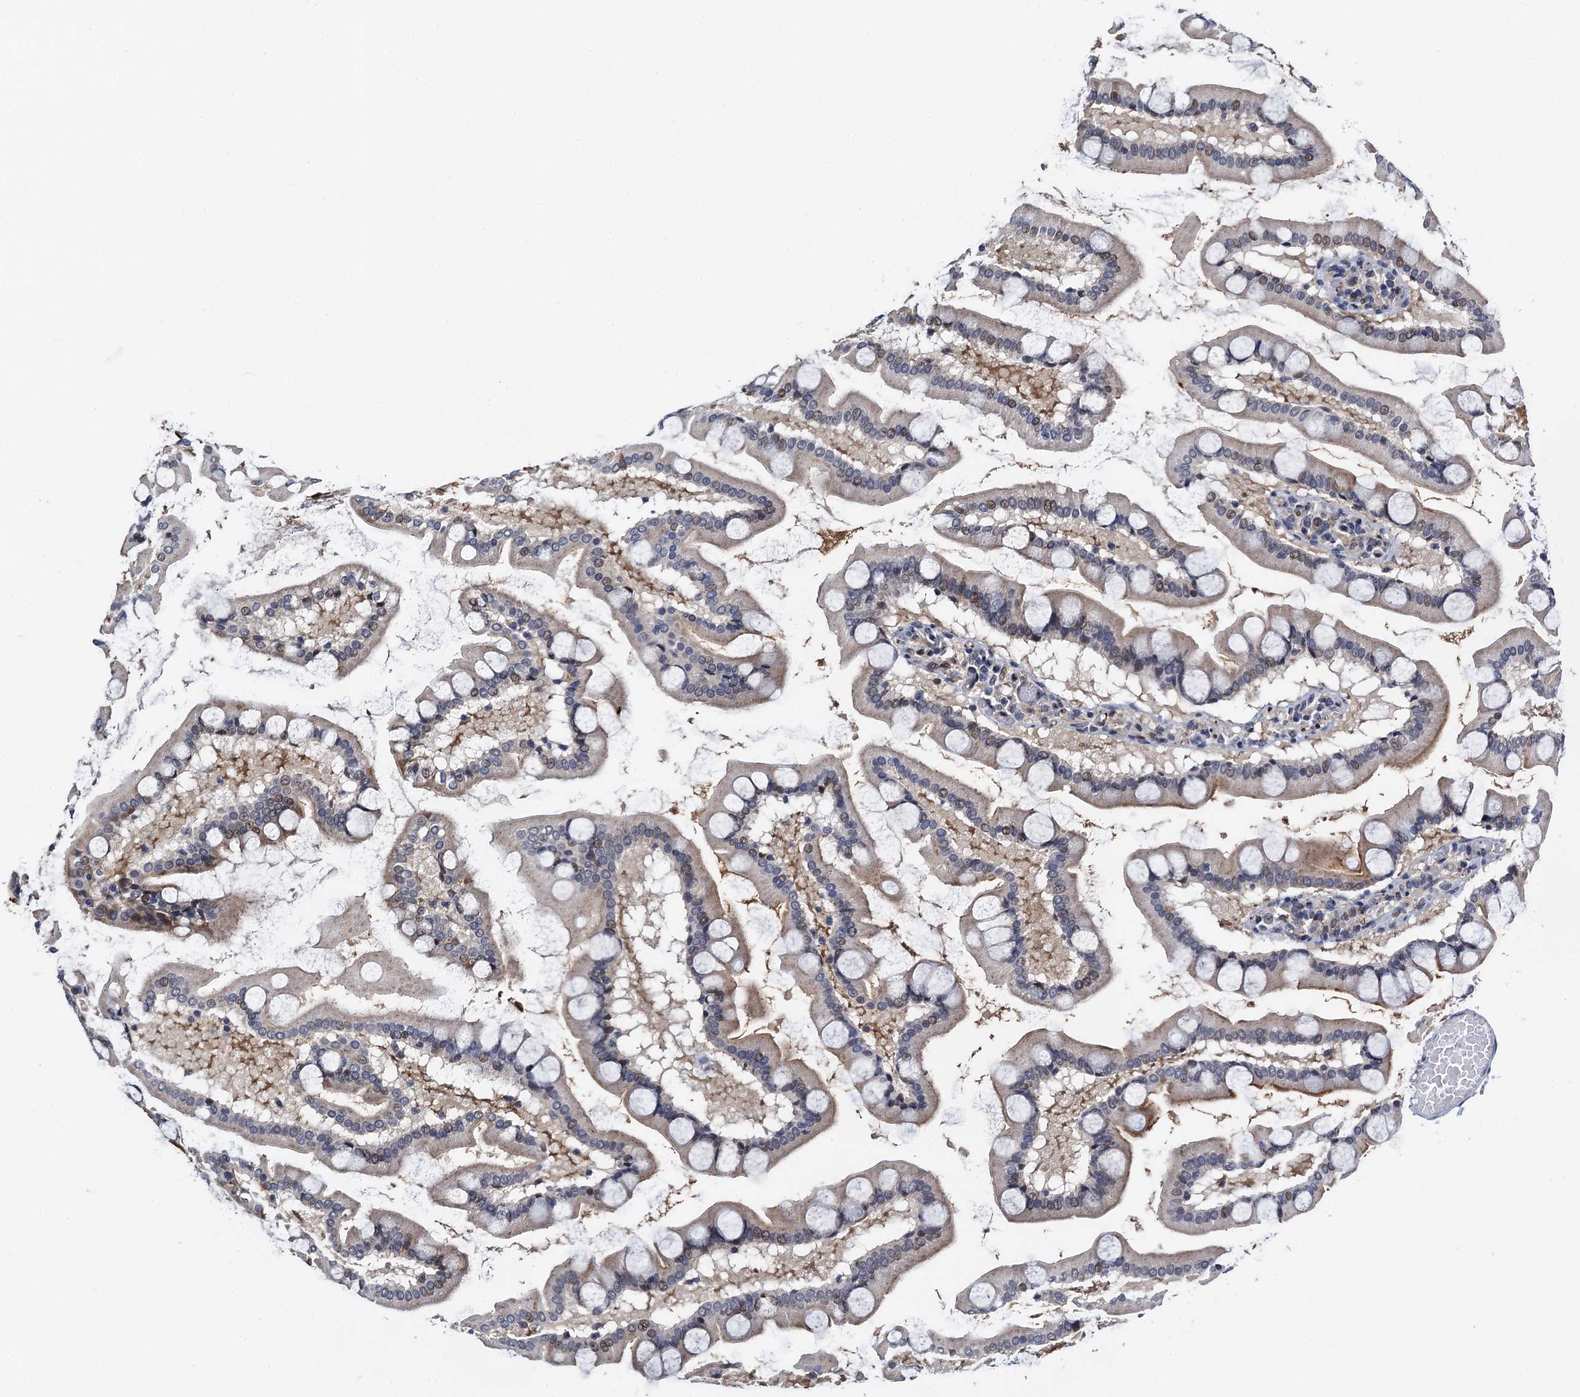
{"staining": {"intensity": "moderate", "quantity": "<25%", "location": "cytoplasmic/membranous"}, "tissue": "small intestine", "cell_type": "Glandular cells", "image_type": "normal", "snomed": [{"axis": "morphology", "description": "Normal tissue, NOS"}, {"axis": "topography", "description": "Small intestine"}], "caption": "This is an image of immunohistochemistry staining of normal small intestine, which shows moderate positivity in the cytoplasmic/membranous of glandular cells.", "gene": "FAM222A", "patient": {"sex": "male", "age": 41}}